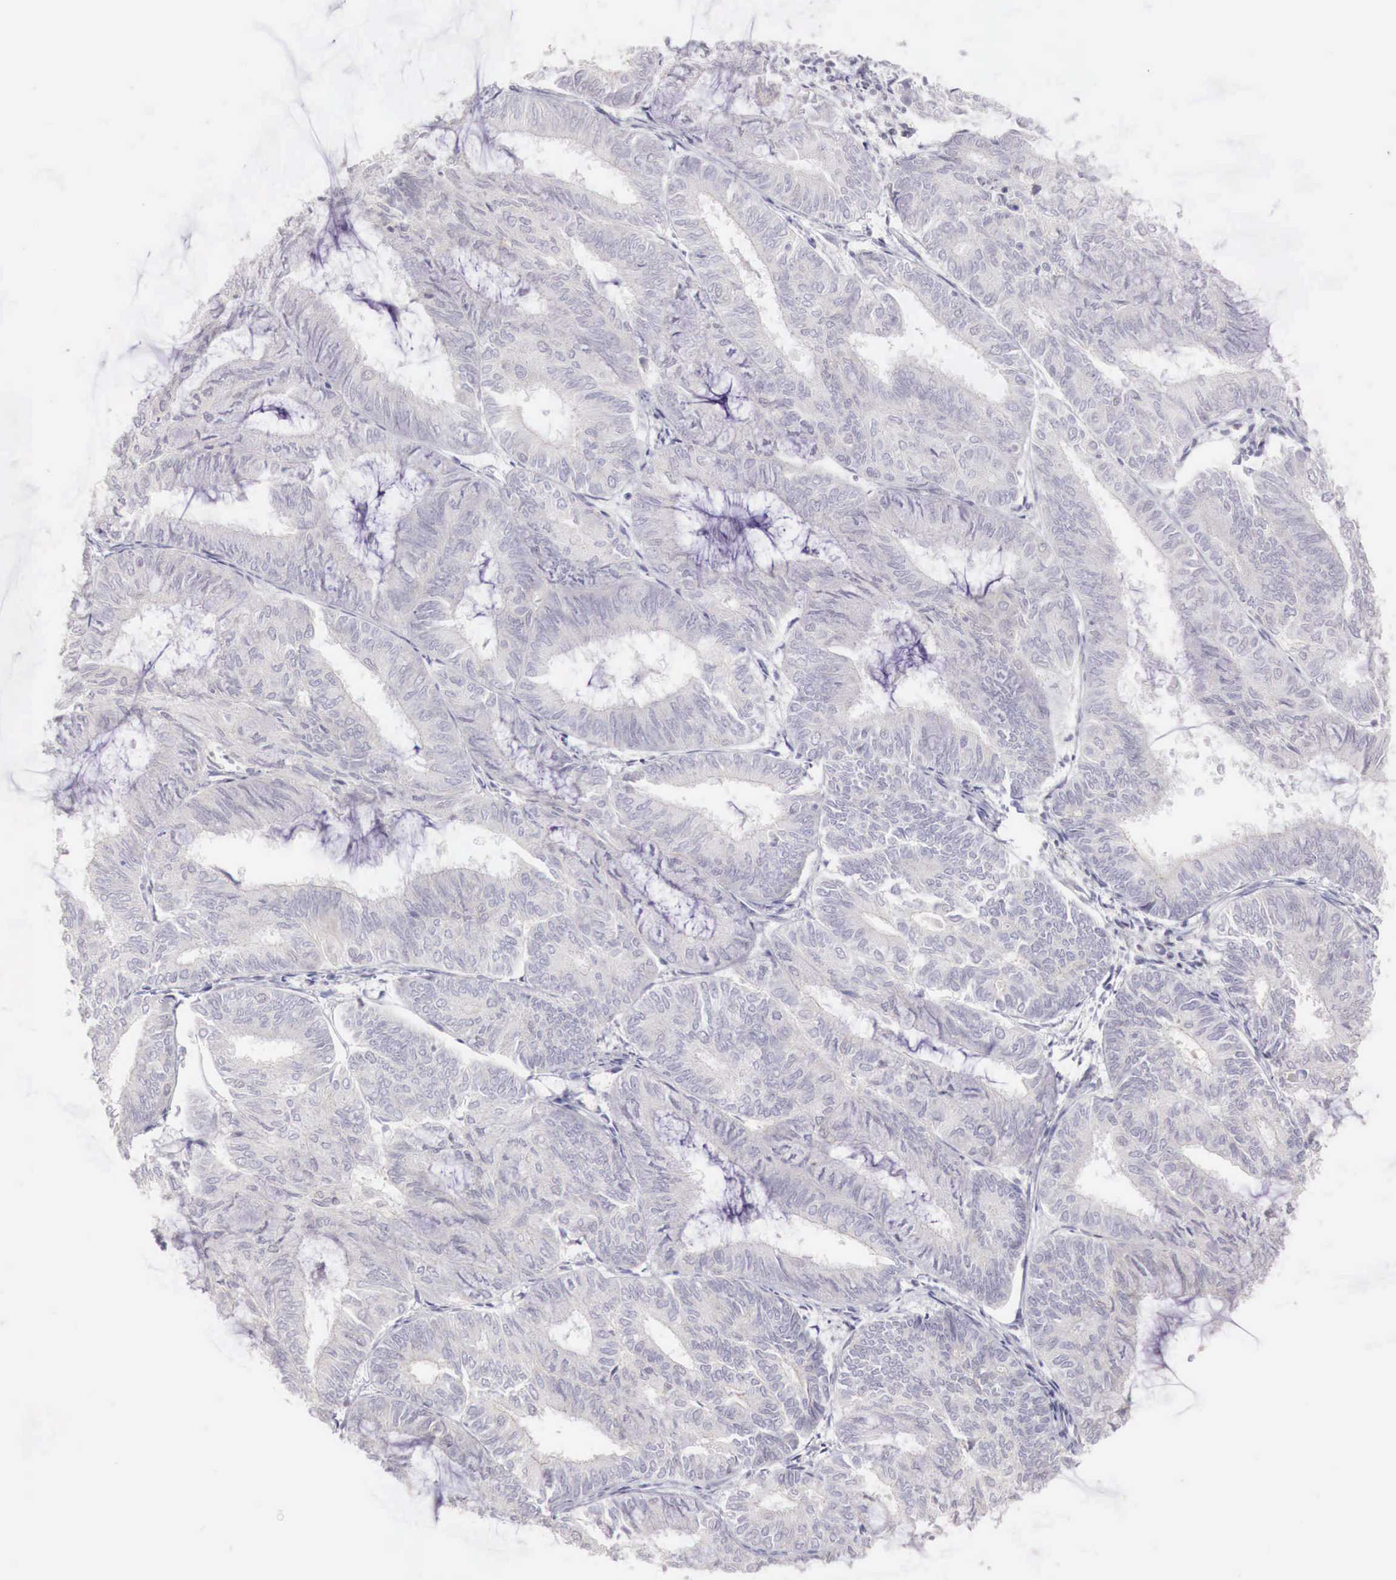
{"staining": {"intensity": "negative", "quantity": "none", "location": "none"}, "tissue": "endometrial cancer", "cell_type": "Tumor cells", "image_type": "cancer", "snomed": [{"axis": "morphology", "description": "Adenocarcinoma, NOS"}, {"axis": "topography", "description": "Endometrium"}], "caption": "DAB immunohistochemical staining of human adenocarcinoma (endometrial) shows no significant positivity in tumor cells.", "gene": "XPNPEP2", "patient": {"sex": "female", "age": 59}}